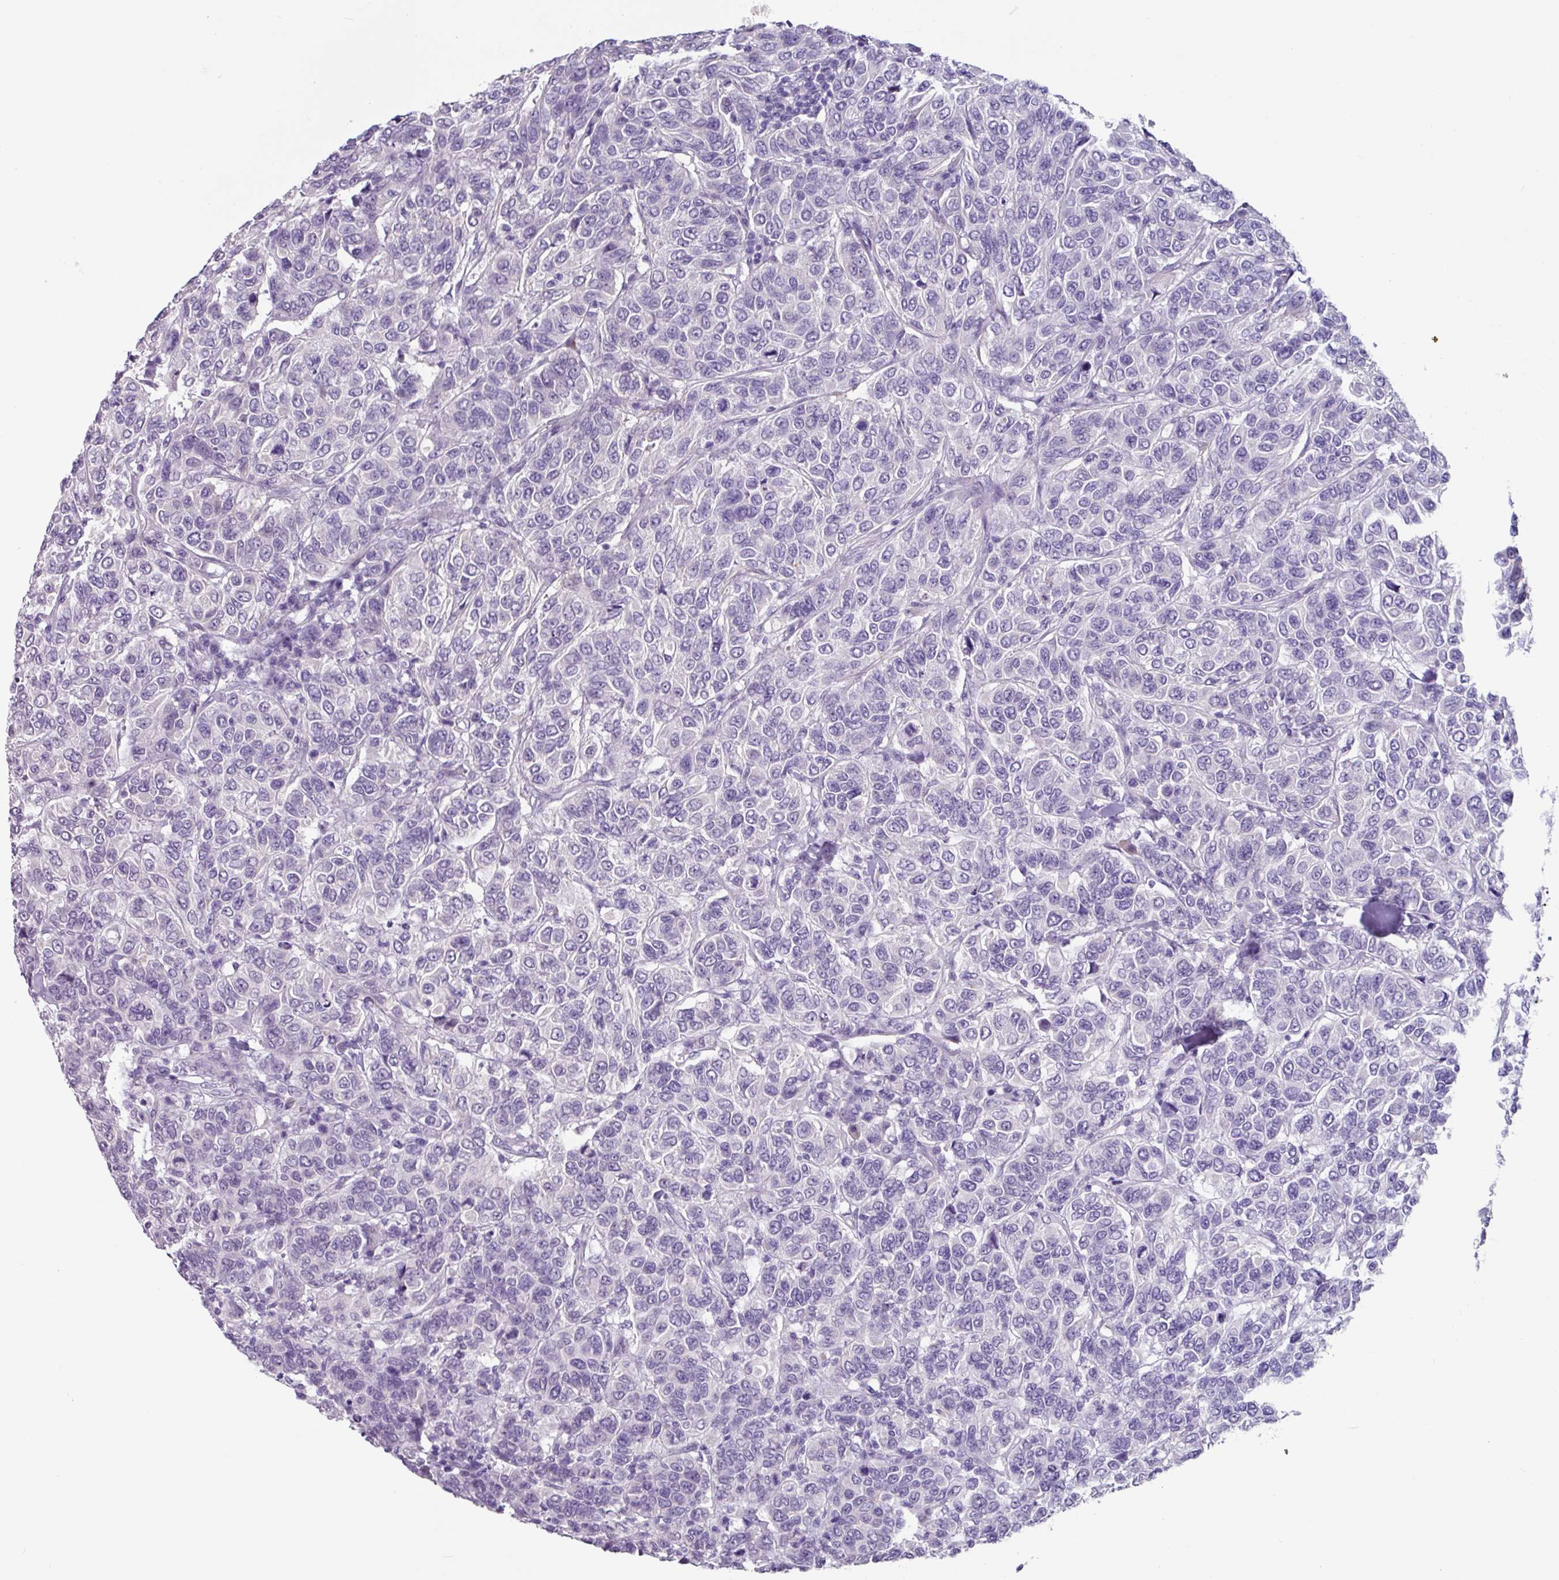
{"staining": {"intensity": "negative", "quantity": "none", "location": "none"}, "tissue": "breast cancer", "cell_type": "Tumor cells", "image_type": "cancer", "snomed": [{"axis": "morphology", "description": "Duct carcinoma"}, {"axis": "topography", "description": "Breast"}], "caption": "High magnification brightfield microscopy of breast cancer stained with DAB (brown) and counterstained with hematoxylin (blue): tumor cells show no significant expression.", "gene": "OTX1", "patient": {"sex": "female", "age": 55}}